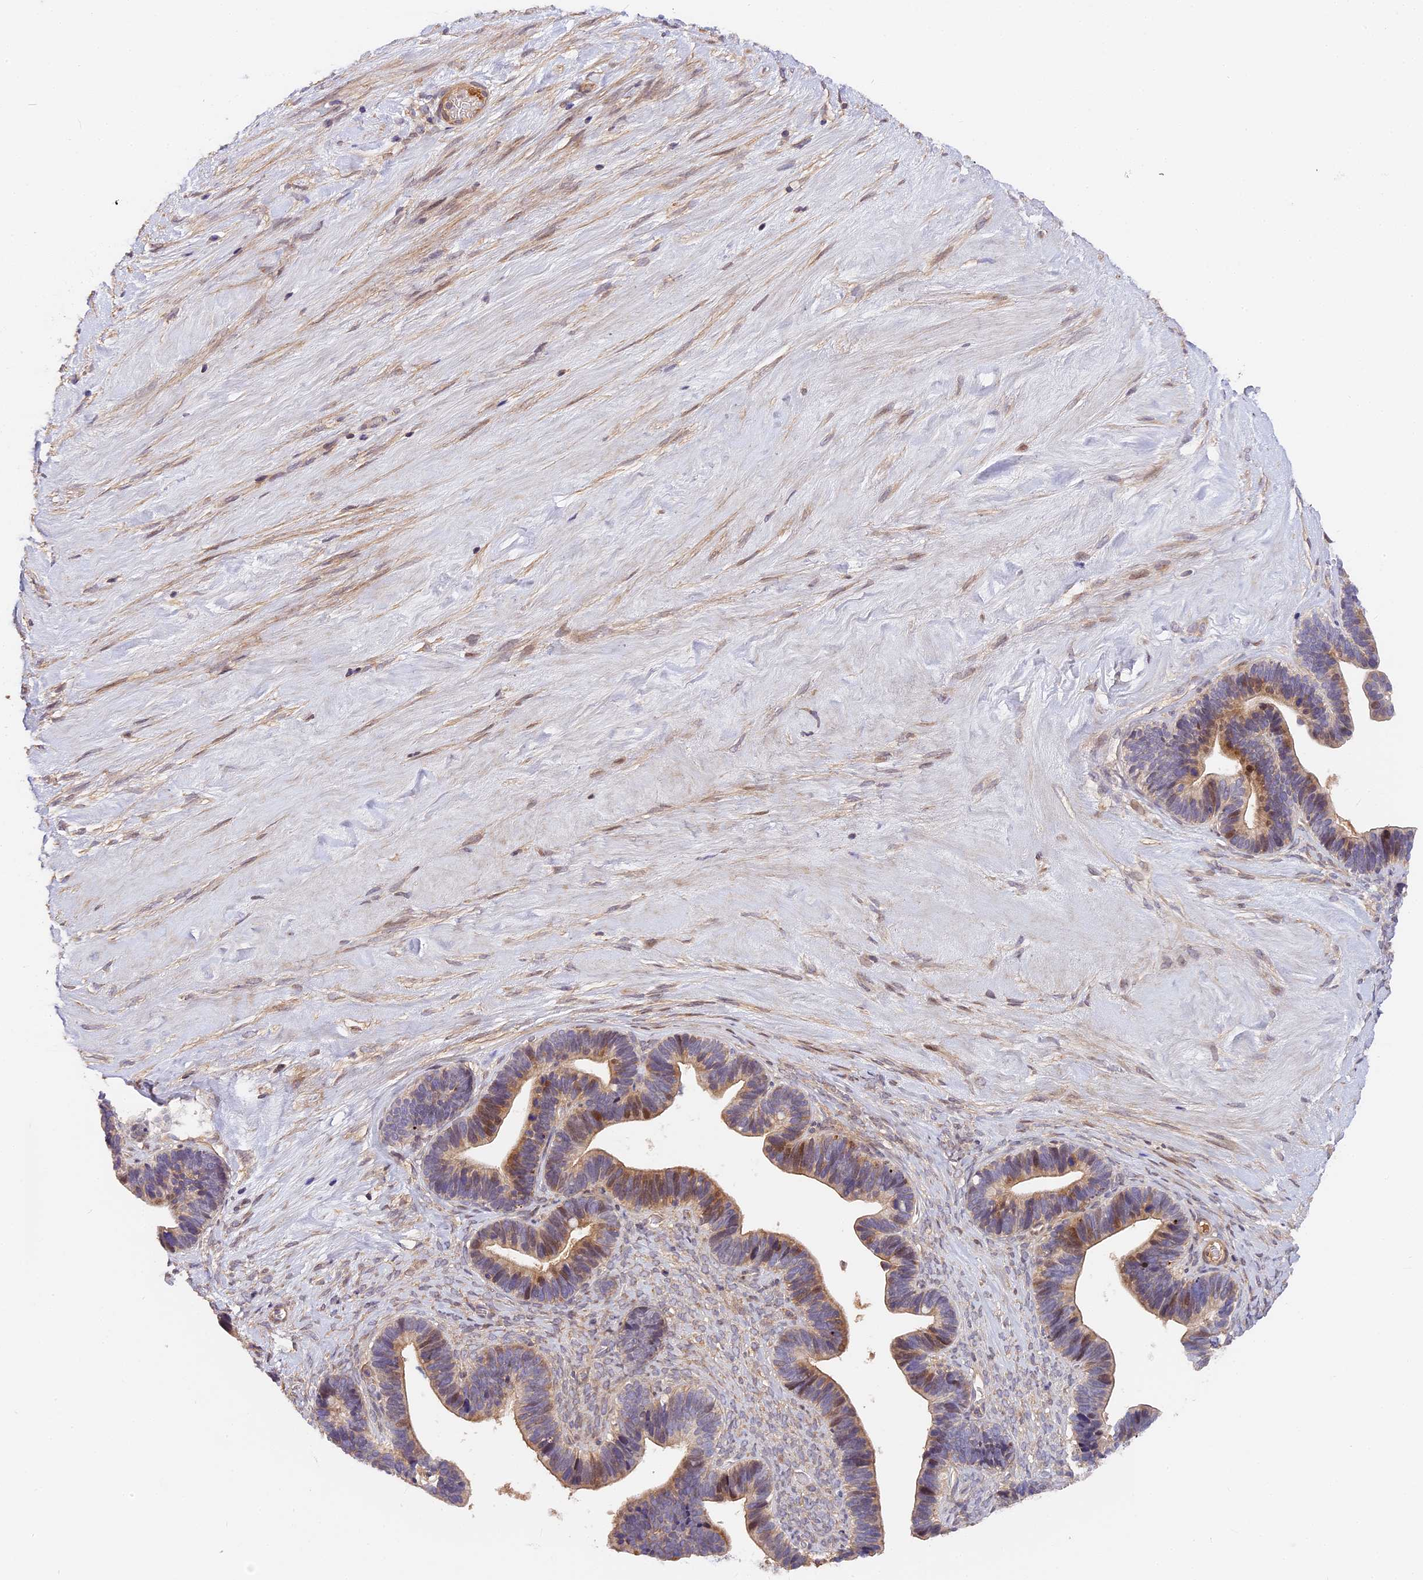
{"staining": {"intensity": "moderate", "quantity": "25%-75%", "location": "cytoplasmic/membranous,nuclear"}, "tissue": "ovarian cancer", "cell_type": "Tumor cells", "image_type": "cancer", "snomed": [{"axis": "morphology", "description": "Cystadenocarcinoma, serous, NOS"}, {"axis": "topography", "description": "Ovary"}], "caption": "This is a micrograph of immunohistochemistry (IHC) staining of serous cystadenocarcinoma (ovarian), which shows moderate staining in the cytoplasmic/membranous and nuclear of tumor cells.", "gene": "ARHGAP17", "patient": {"sex": "female", "age": 56}}